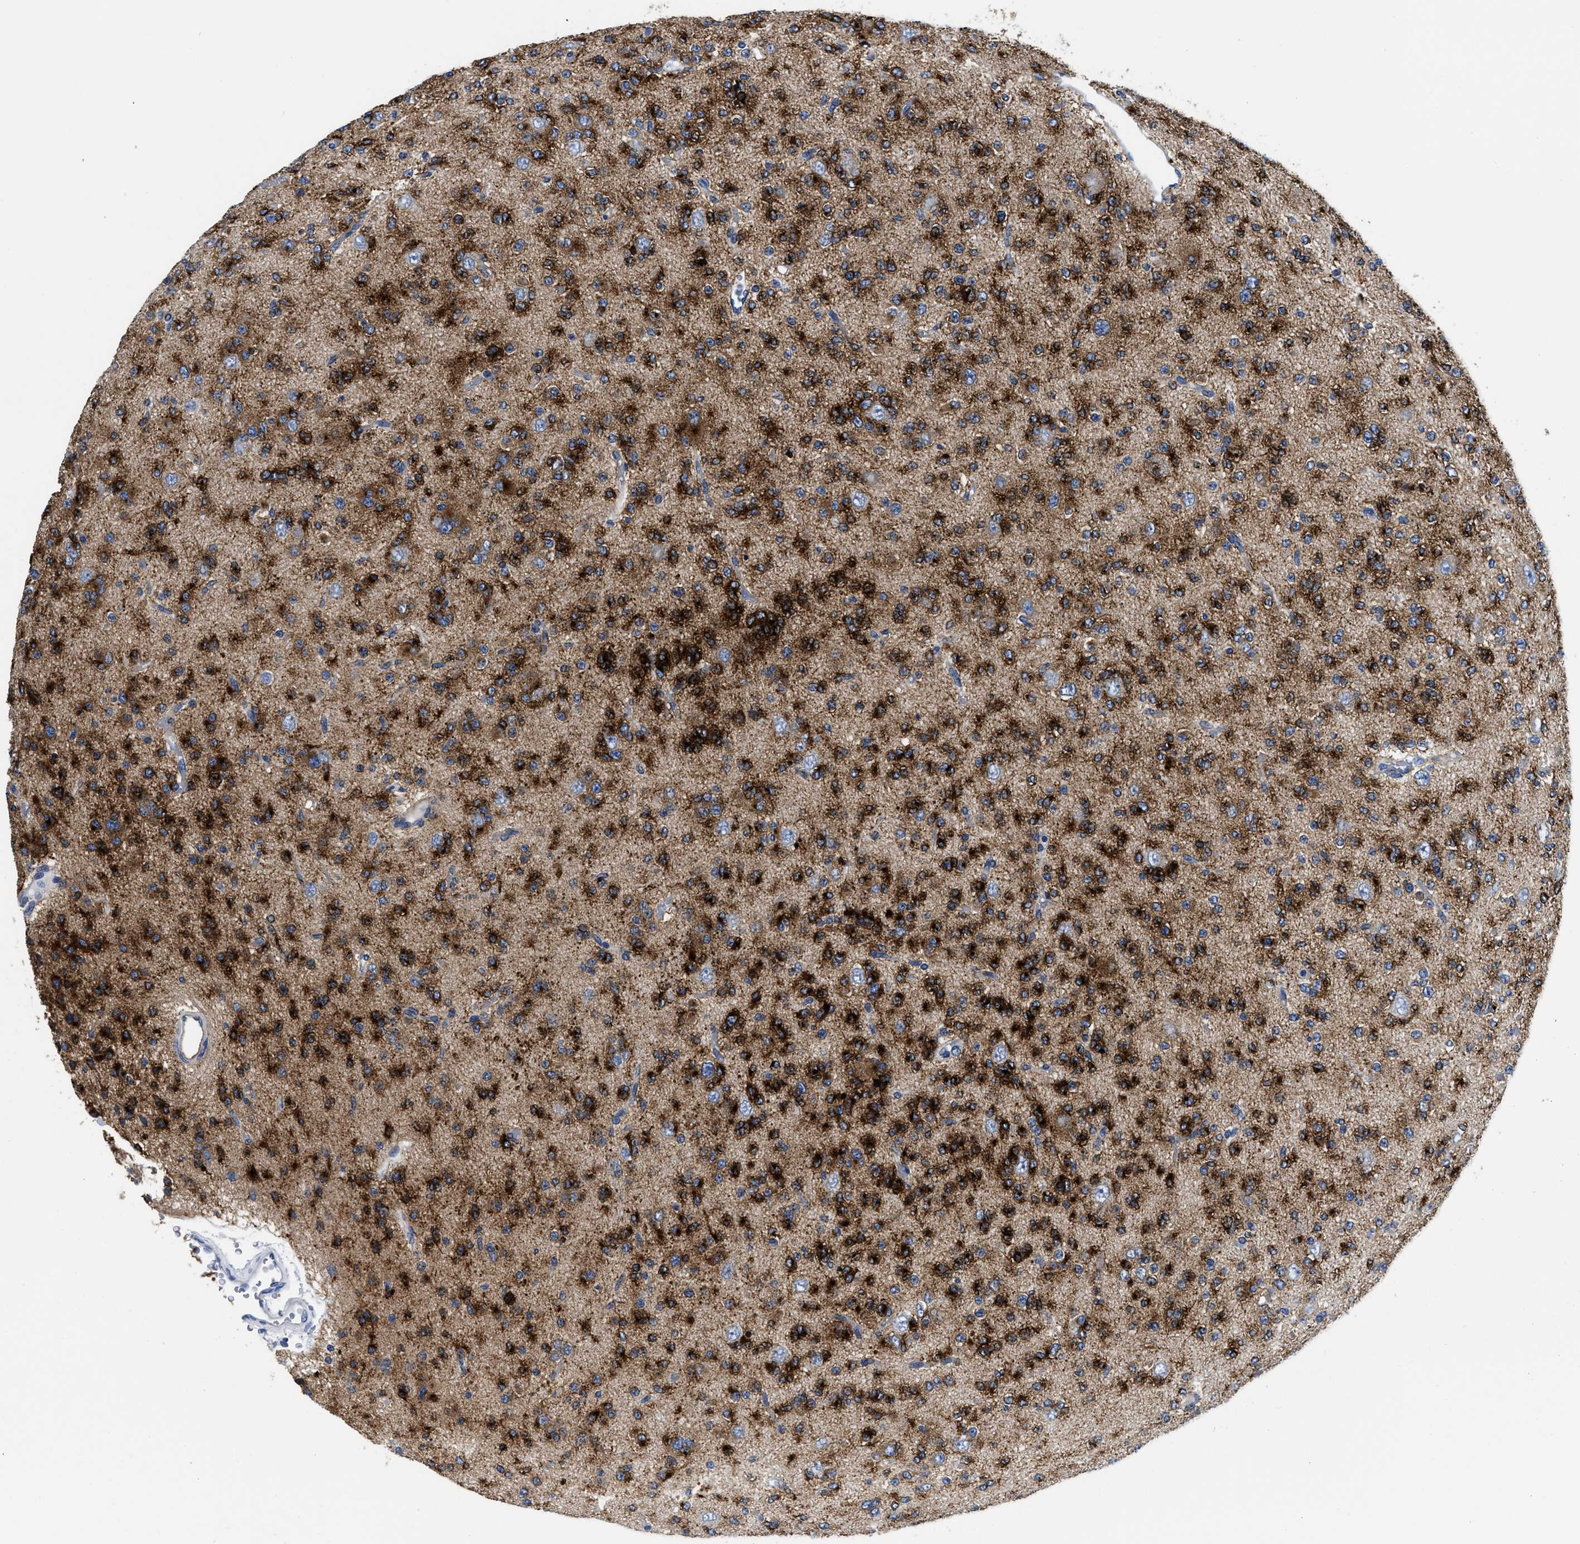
{"staining": {"intensity": "strong", "quantity": ">75%", "location": "cytoplasmic/membranous"}, "tissue": "glioma", "cell_type": "Tumor cells", "image_type": "cancer", "snomed": [{"axis": "morphology", "description": "Glioma, malignant, Low grade"}, {"axis": "topography", "description": "Brain"}], "caption": "IHC photomicrograph of neoplastic tissue: glioma stained using IHC exhibits high levels of strong protein expression localized specifically in the cytoplasmic/membranous of tumor cells, appearing as a cytoplasmic/membranous brown color.", "gene": "SLC35F1", "patient": {"sex": "male", "age": 38}}